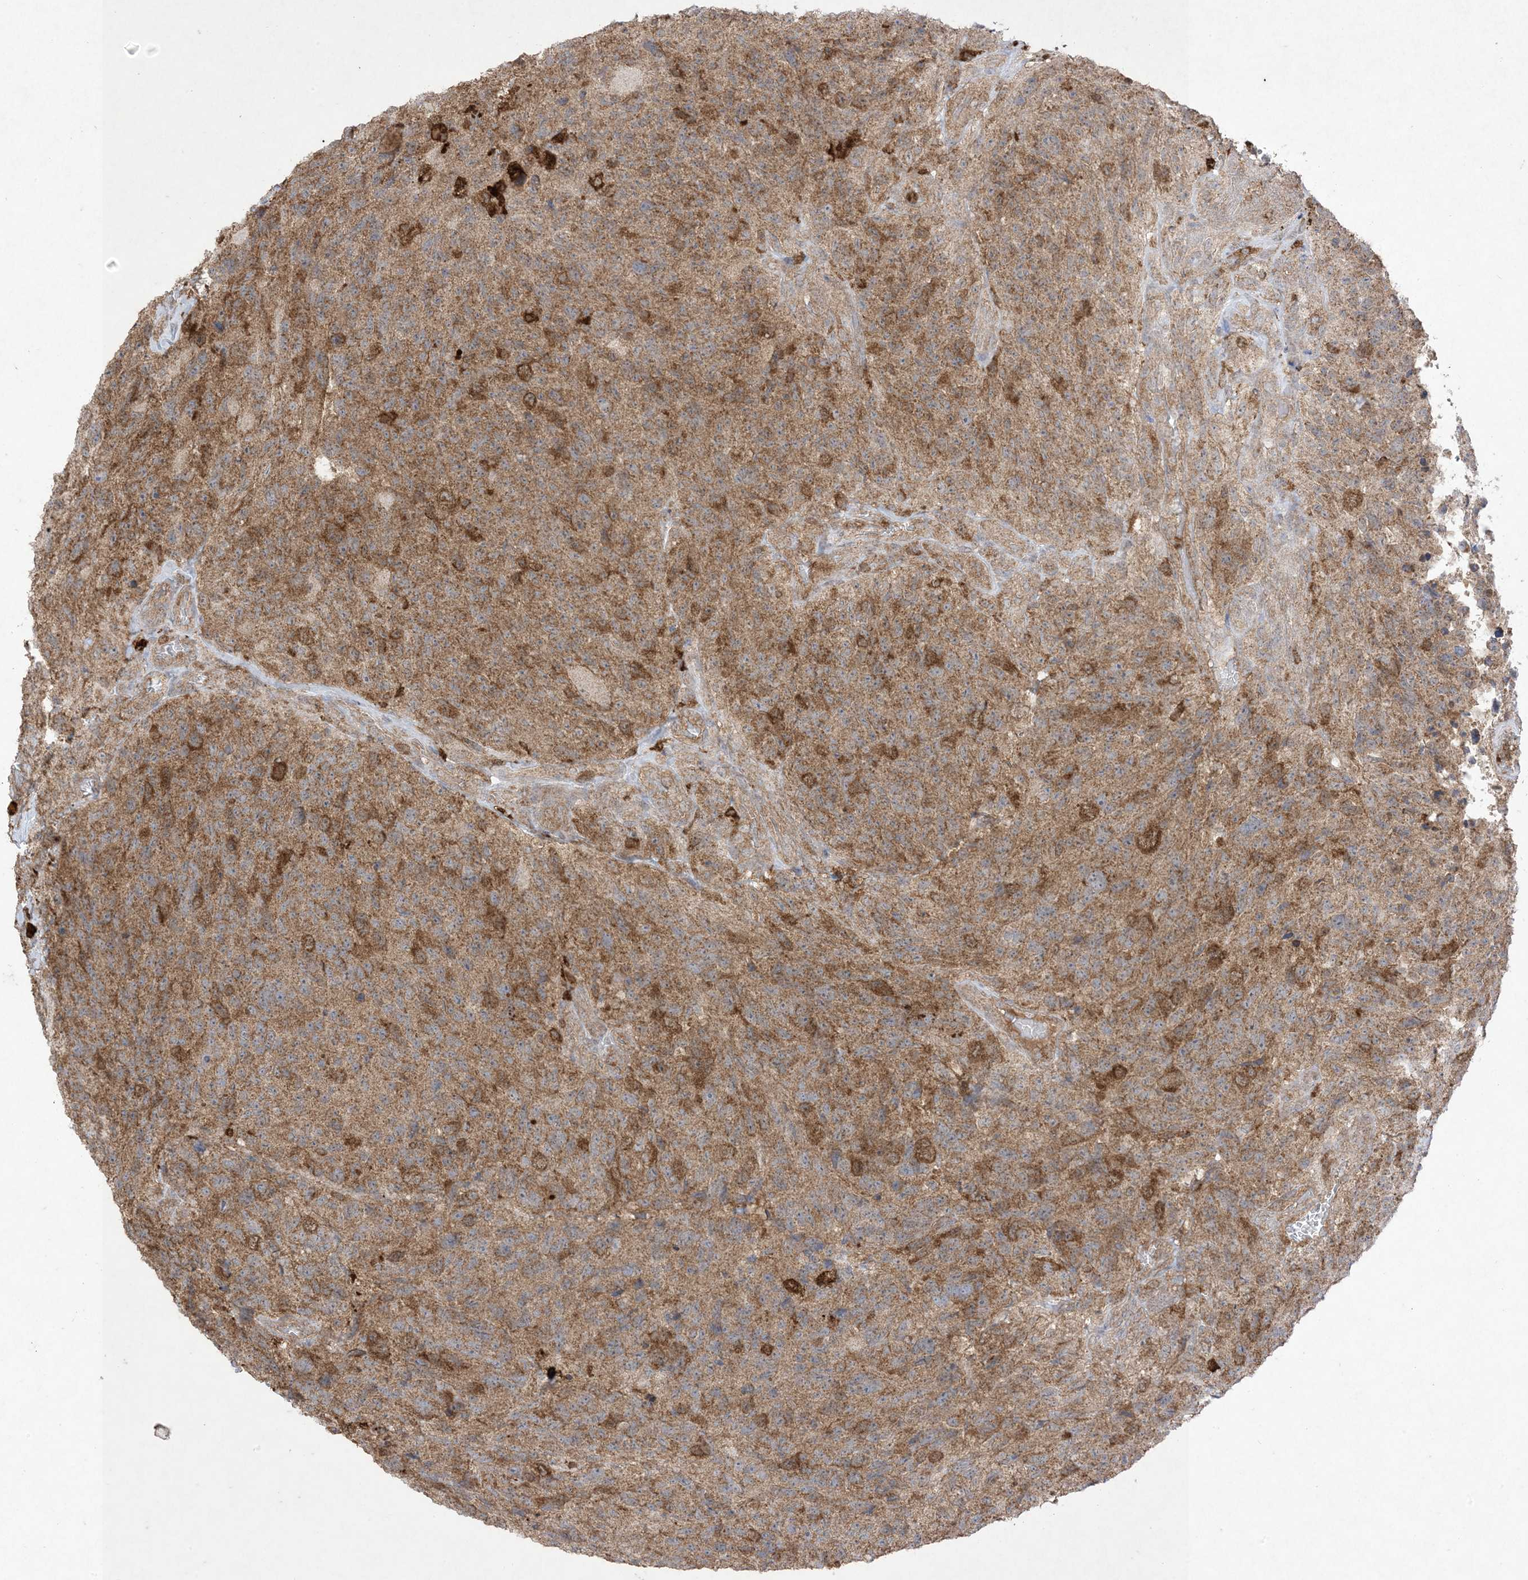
{"staining": {"intensity": "moderate", "quantity": ">75%", "location": "cytoplasmic/membranous"}, "tissue": "glioma", "cell_type": "Tumor cells", "image_type": "cancer", "snomed": [{"axis": "morphology", "description": "Glioma, malignant, High grade"}, {"axis": "topography", "description": "Brain"}], "caption": "Brown immunohistochemical staining in human malignant high-grade glioma reveals moderate cytoplasmic/membranous staining in approximately >75% of tumor cells.", "gene": "UBE2C", "patient": {"sex": "male", "age": 69}}